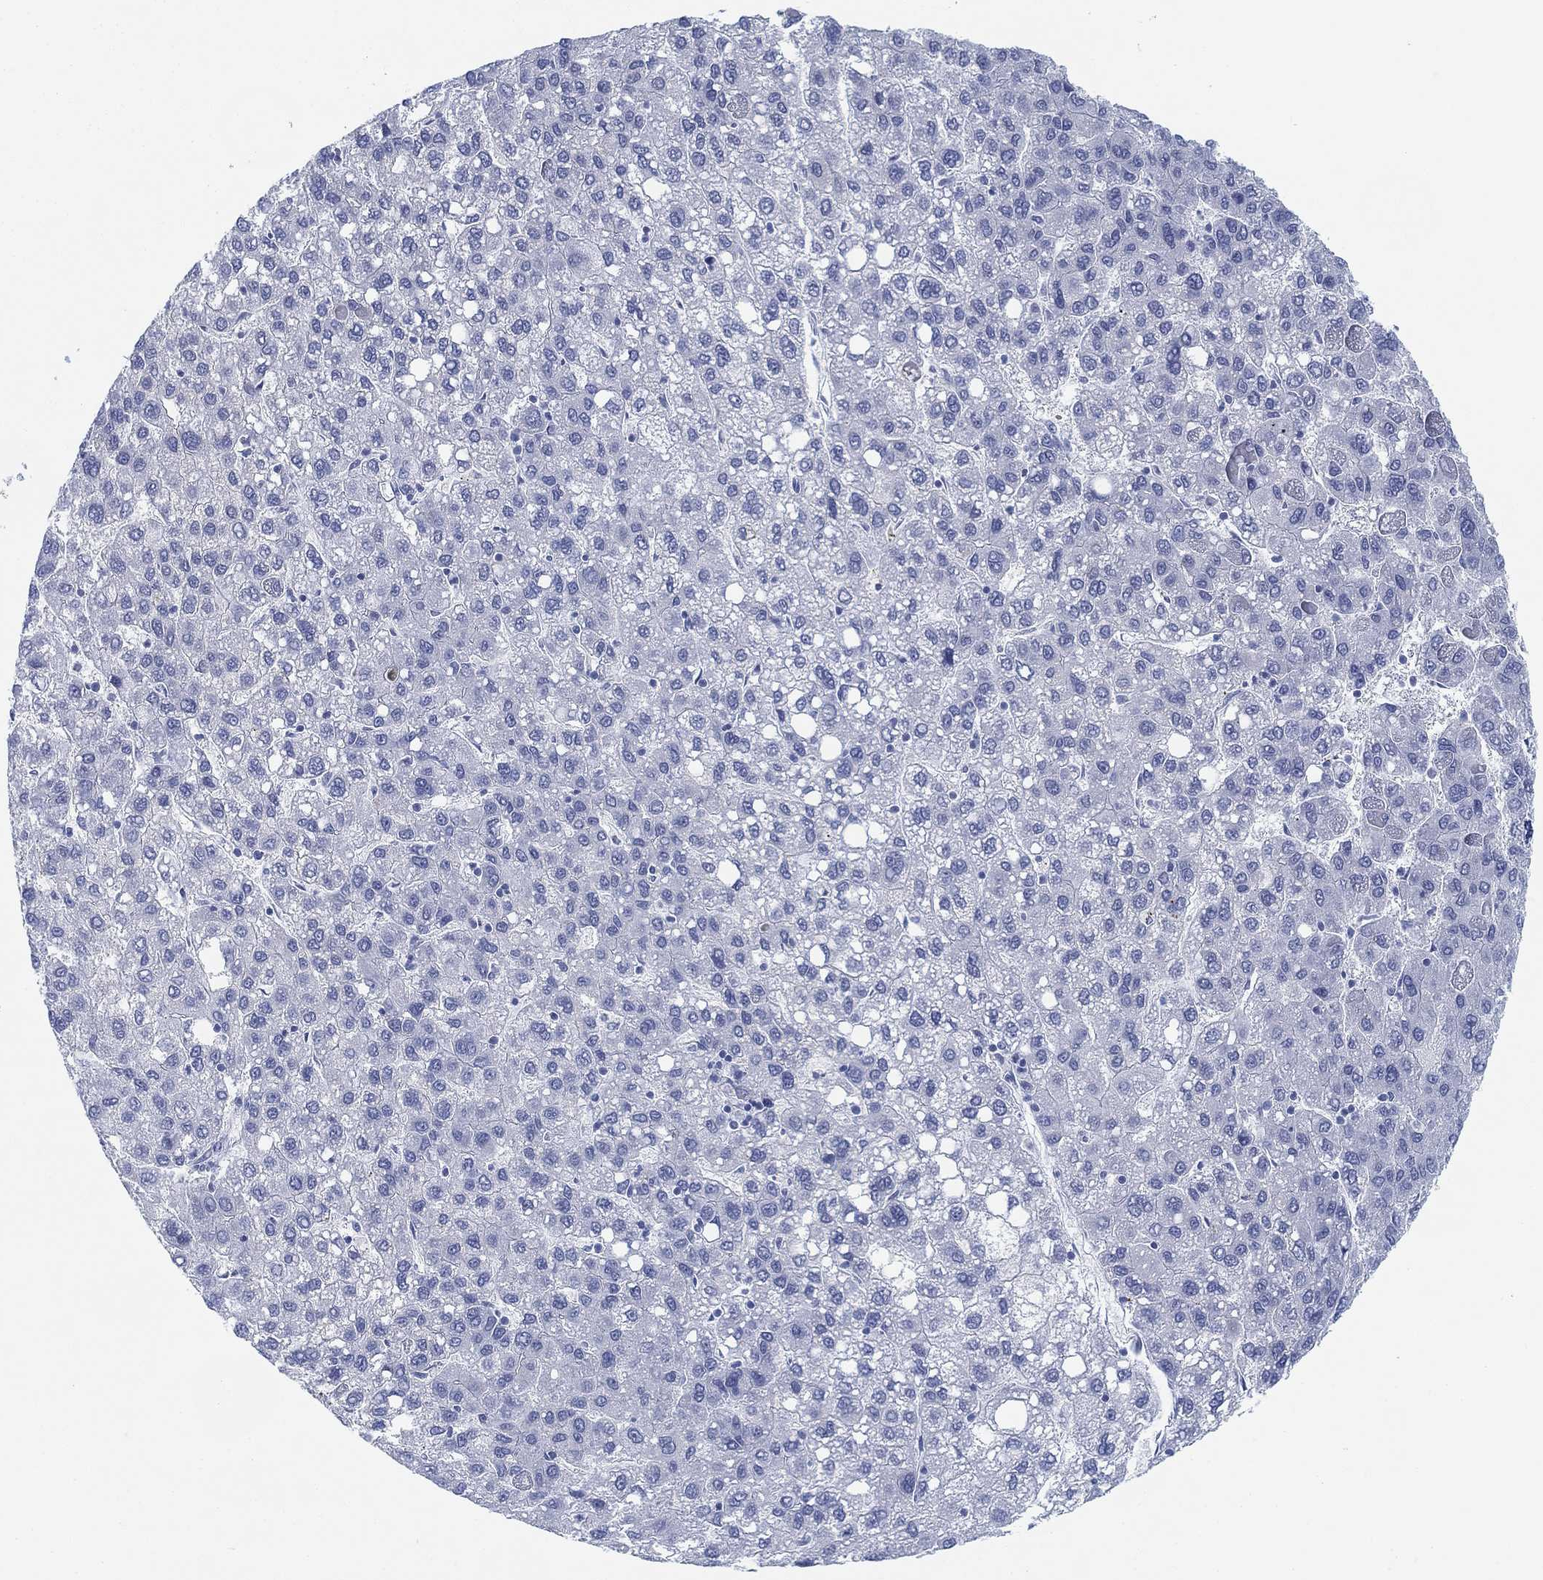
{"staining": {"intensity": "negative", "quantity": "none", "location": "none"}, "tissue": "liver cancer", "cell_type": "Tumor cells", "image_type": "cancer", "snomed": [{"axis": "morphology", "description": "Carcinoma, Hepatocellular, NOS"}, {"axis": "topography", "description": "Liver"}], "caption": "Liver cancer stained for a protein using immunohistochemistry (IHC) displays no positivity tumor cells.", "gene": "GCNA", "patient": {"sex": "female", "age": 82}}